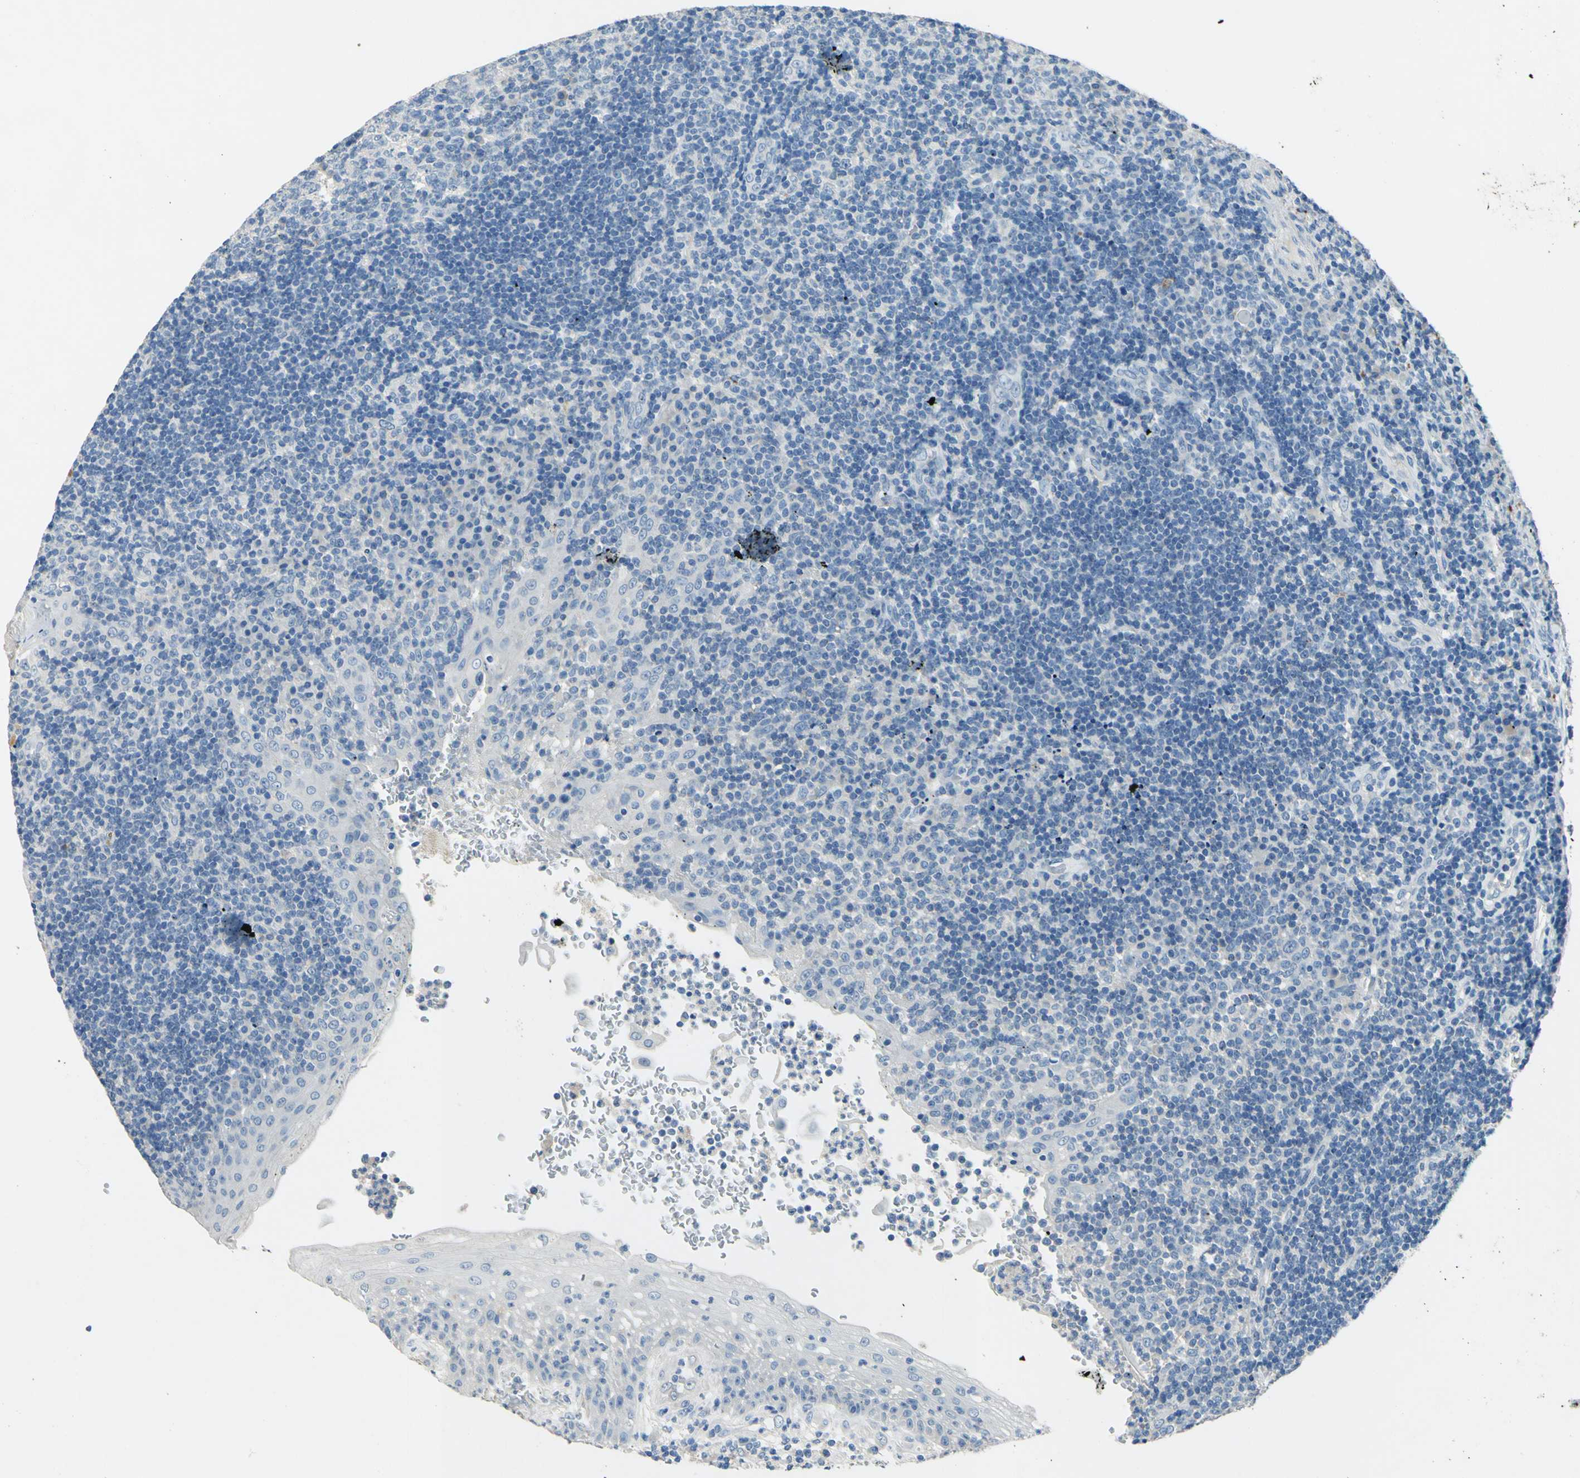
{"staining": {"intensity": "weak", "quantity": "<25%", "location": "cytoplasmic/membranous"}, "tissue": "tonsil", "cell_type": "Germinal center cells", "image_type": "normal", "snomed": [{"axis": "morphology", "description": "Normal tissue, NOS"}, {"axis": "topography", "description": "Tonsil"}], "caption": "Immunohistochemistry (IHC) of benign human tonsil displays no expression in germinal center cells.", "gene": "CDH10", "patient": {"sex": "female", "age": 40}}